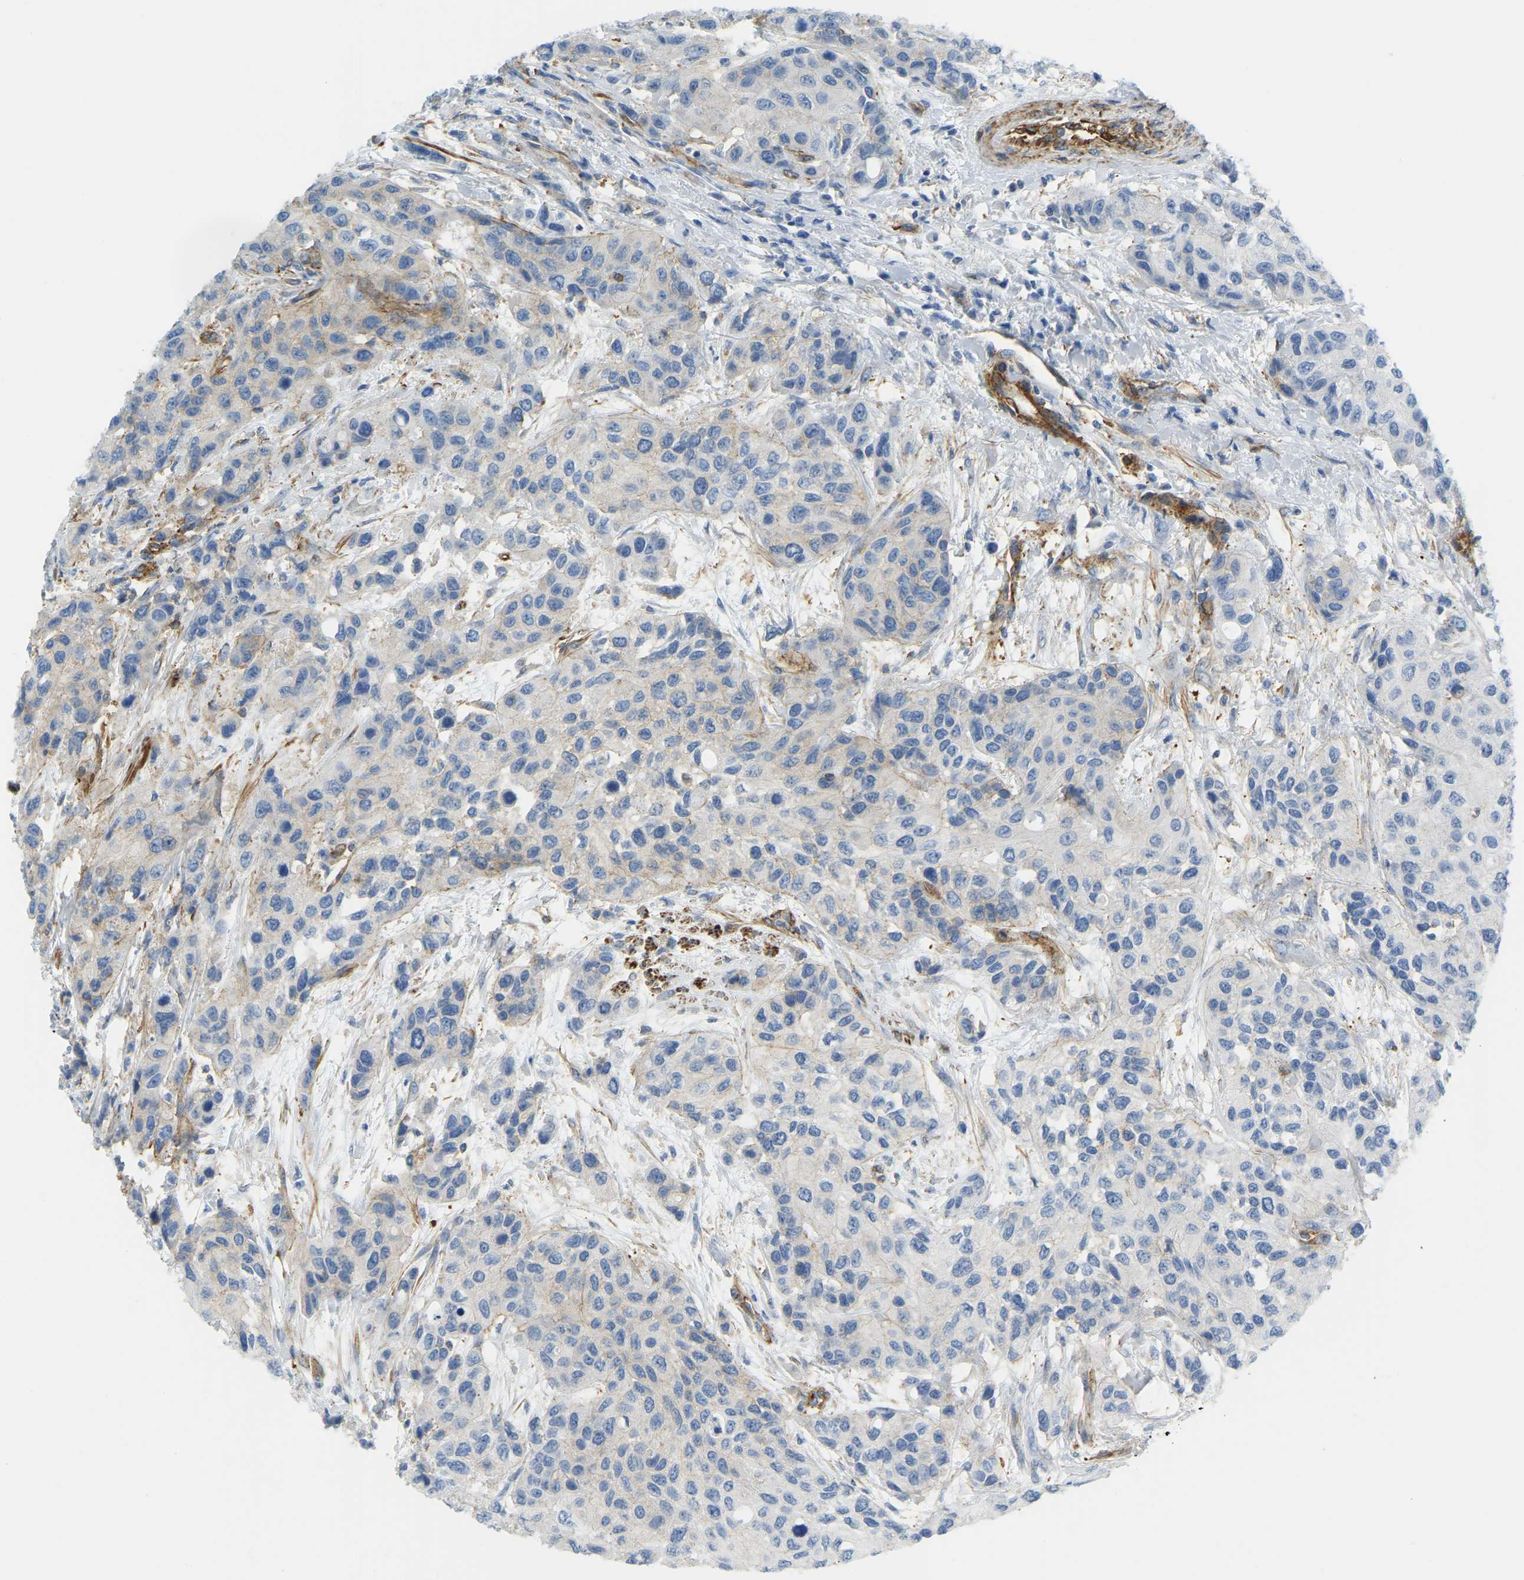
{"staining": {"intensity": "weak", "quantity": "<25%", "location": "cytoplasmic/membranous"}, "tissue": "urothelial cancer", "cell_type": "Tumor cells", "image_type": "cancer", "snomed": [{"axis": "morphology", "description": "Urothelial carcinoma, High grade"}, {"axis": "topography", "description": "Urinary bladder"}], "caption": "Immunohistochemistry (IHC) micrograph of neoplastic tissue: urothelial cancer stained with DAB demonstrates no significant protein staining in tumor cells.", "gene": "MYL3", "patient": {"sex": "female", "age": 56}}